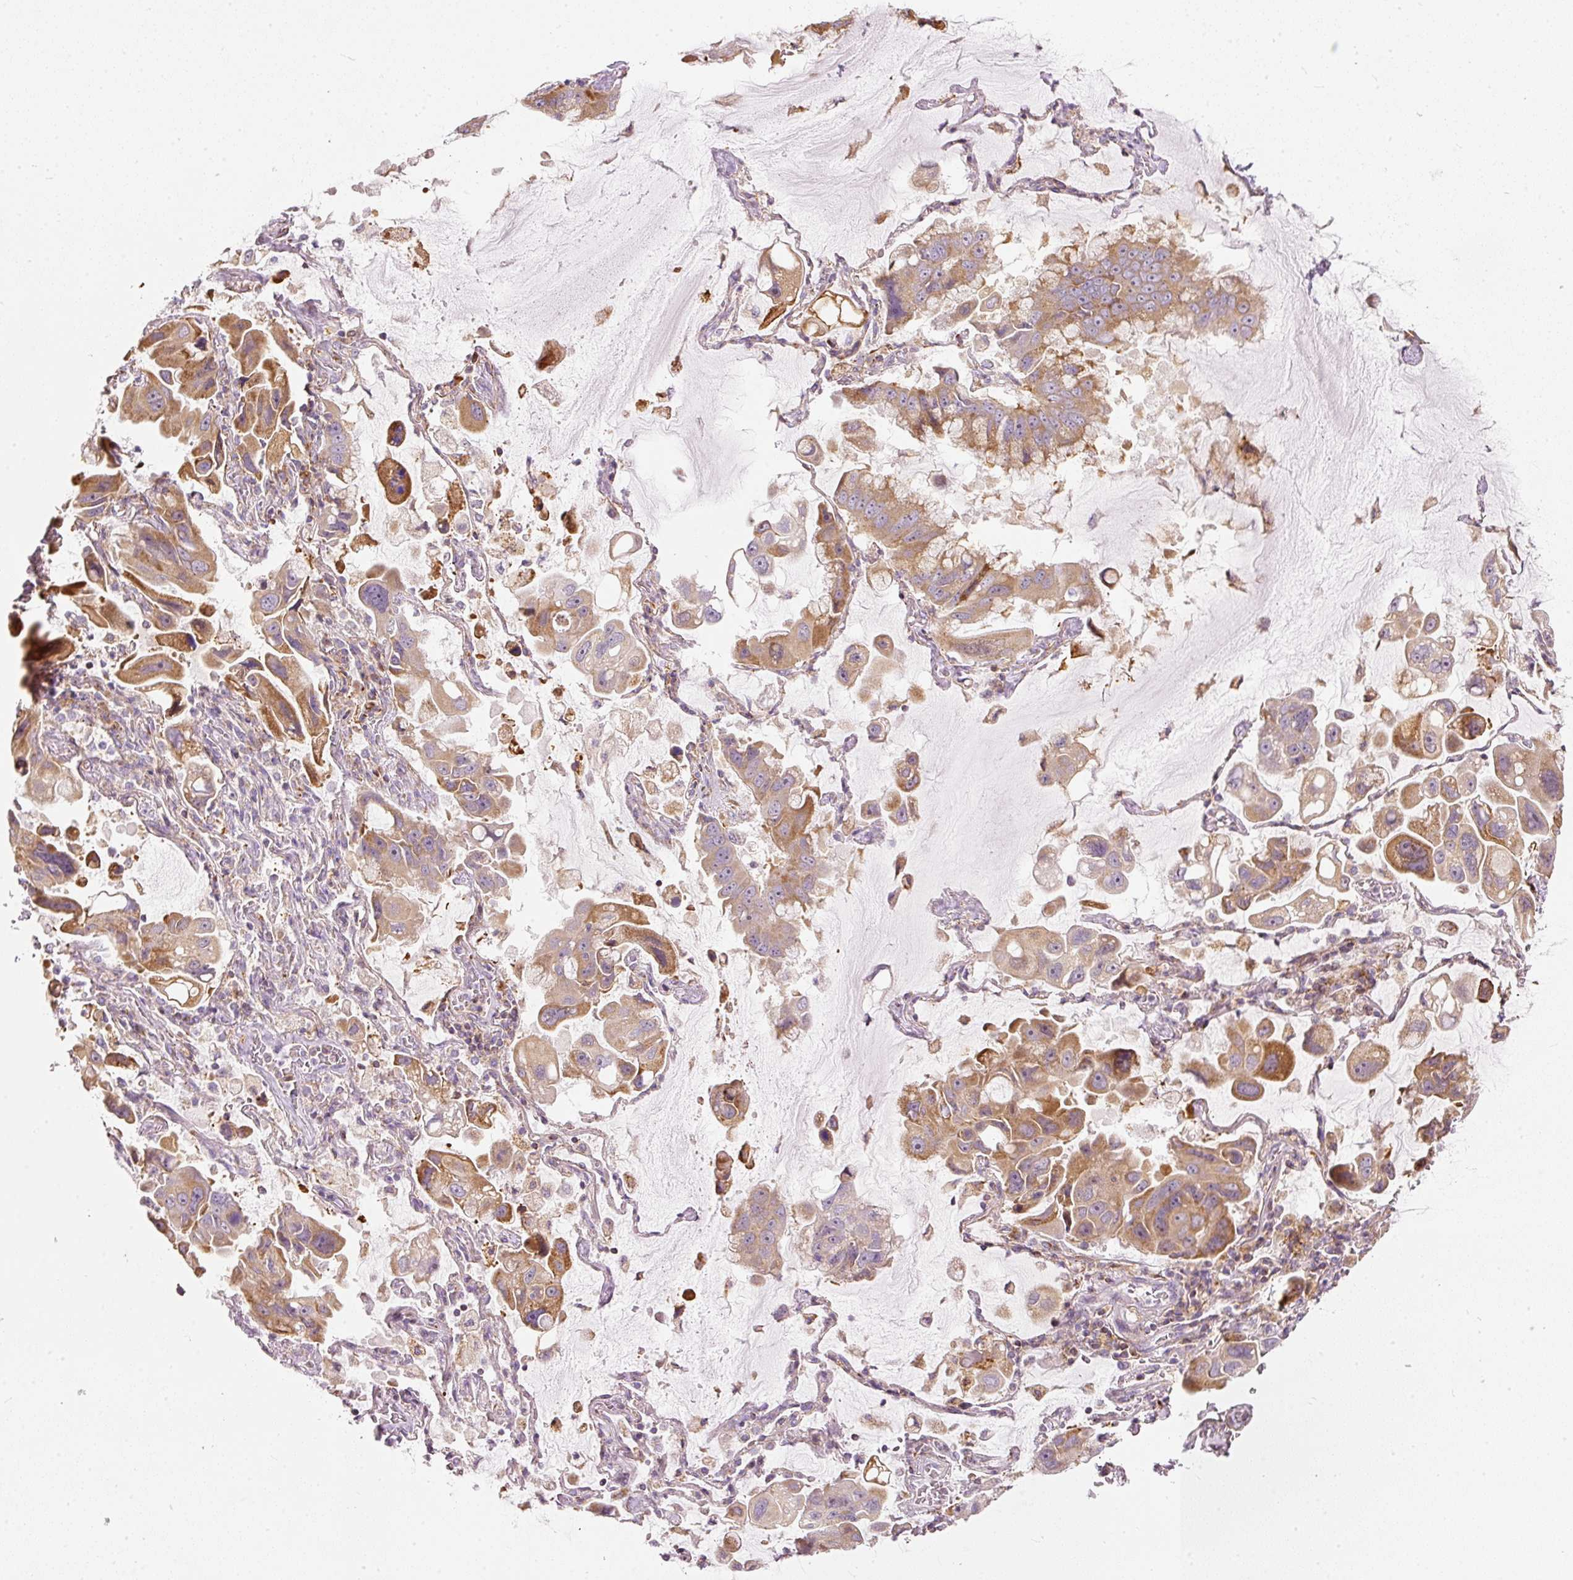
{"staining": {"intensity": "moderate", "quantity": "25%-75%", "location": "cytoplasmic/membranous"}, "tissue": "lung cancer", "cell_type": "Tumor cells", "image_type": "cancer", "snomed": [{"axis": "morphology", "description": "Adenocarcinoma, NOS"}, {"axis": "topography", "description": "Lung"}], "caption": "IHC (DAB) staining of human adenocarcinoma (lung) reveals moderate cytoplasmic/membranous protein expression in approximately 25%-75% of tumor cells.", "gene": "SNAPC5", "patient": {"sex": "male", "age": 64}}